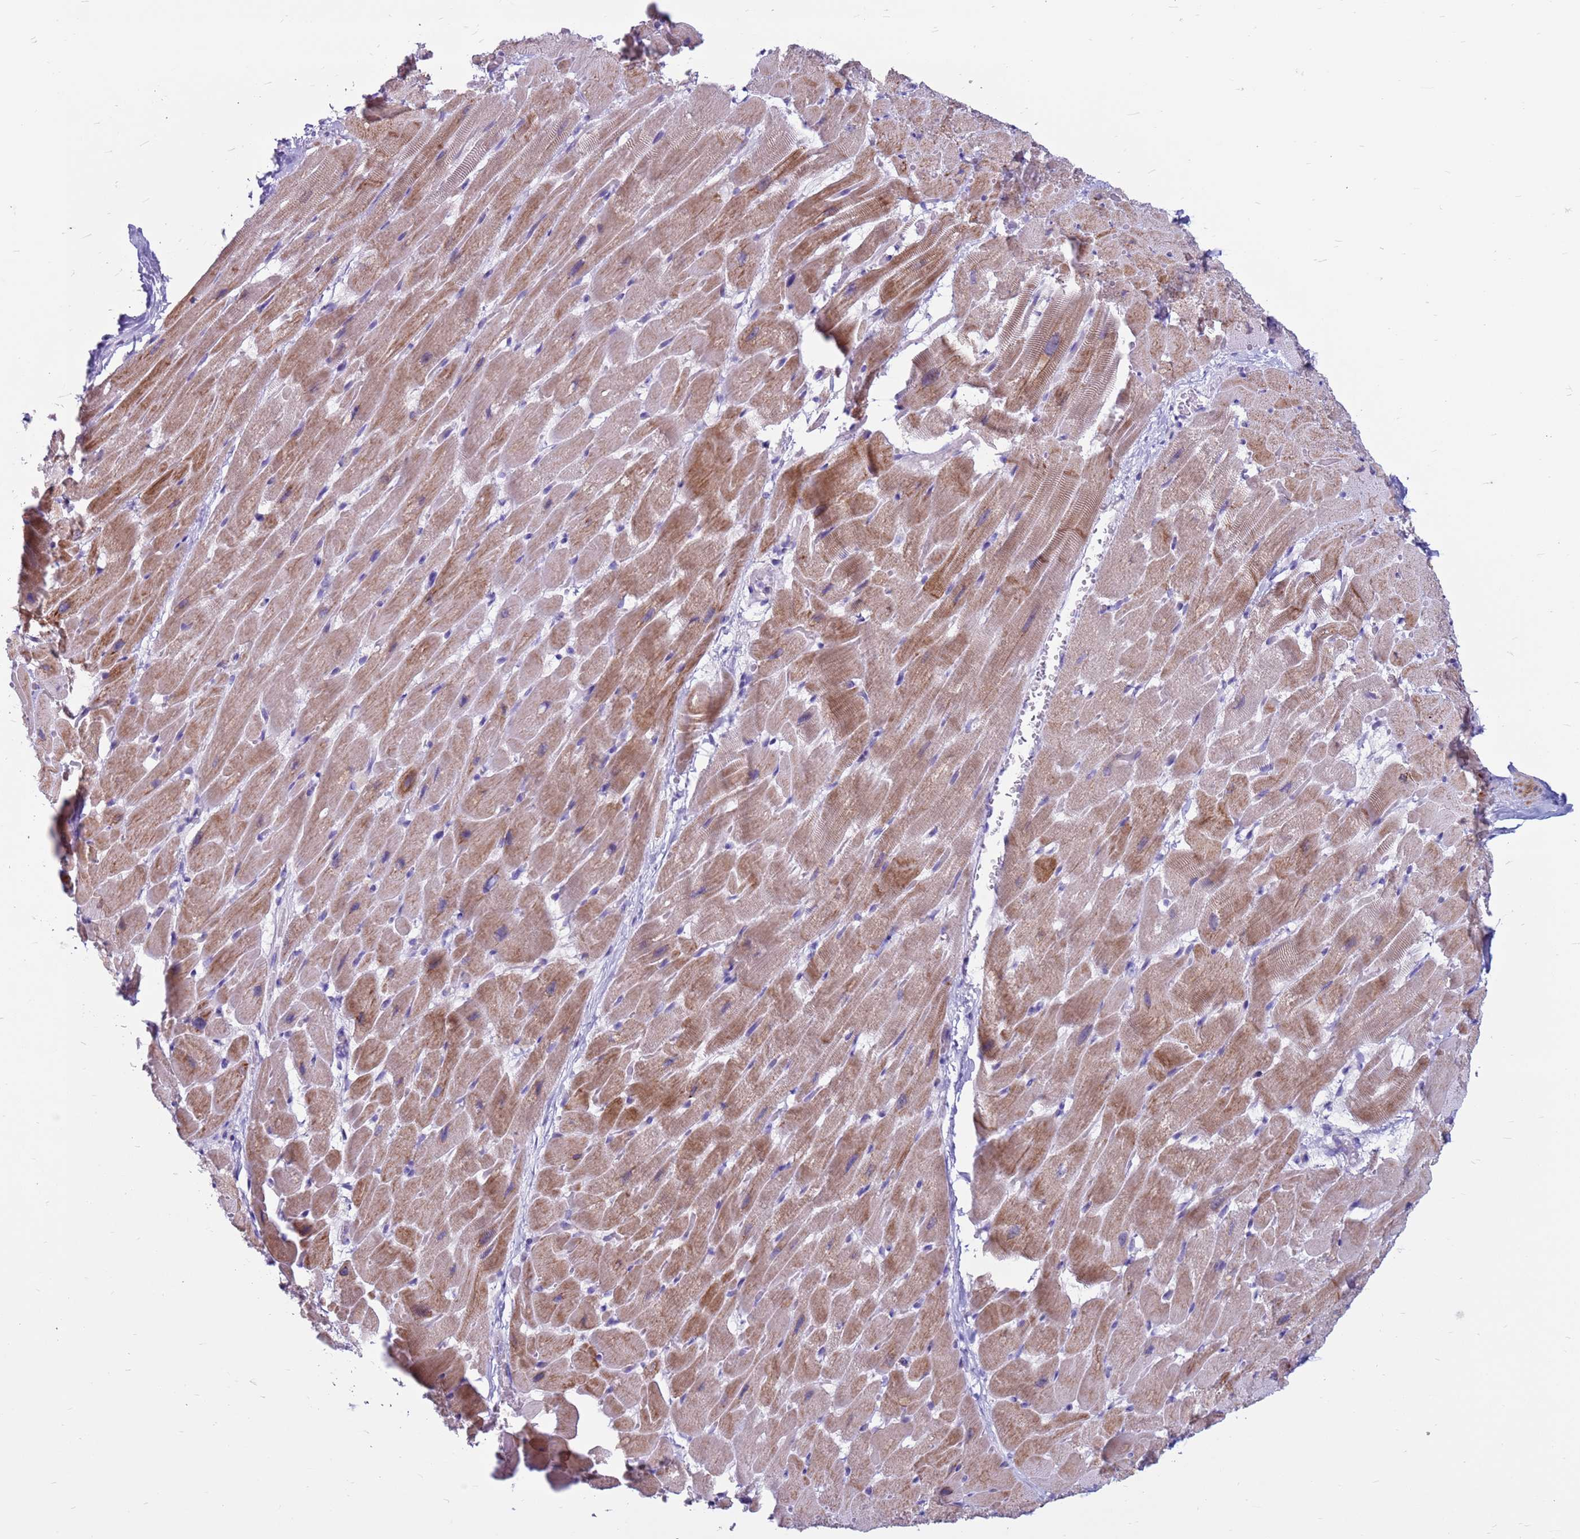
{"staining": {"intensity": "moderate", "quantity": "25%-75%", "location": "cytoplasmic/membranous"}, "tissue": "heart muscle", "cell_type": "Cardiomyocytes", "image_type": "normal", "snomed": [{"axis": "morphology", "description": "Normal tissue, NOS"}, {"axis": "topography", "description": "Heart"}], "caption": "Immunohistochemical staining of benign human heart muscle exhibits 25%-75% levels of moderate cytoplasmic/membranous protein positivity in approximately 25%-75% of cardiomyocytes. Using DAB (brown) and hematoxylin (blue) stains, captured at high magnification using brightfield microscopy.", "gene": "CDK2AP2", "patient": {"sex": "male", "age": 37}}